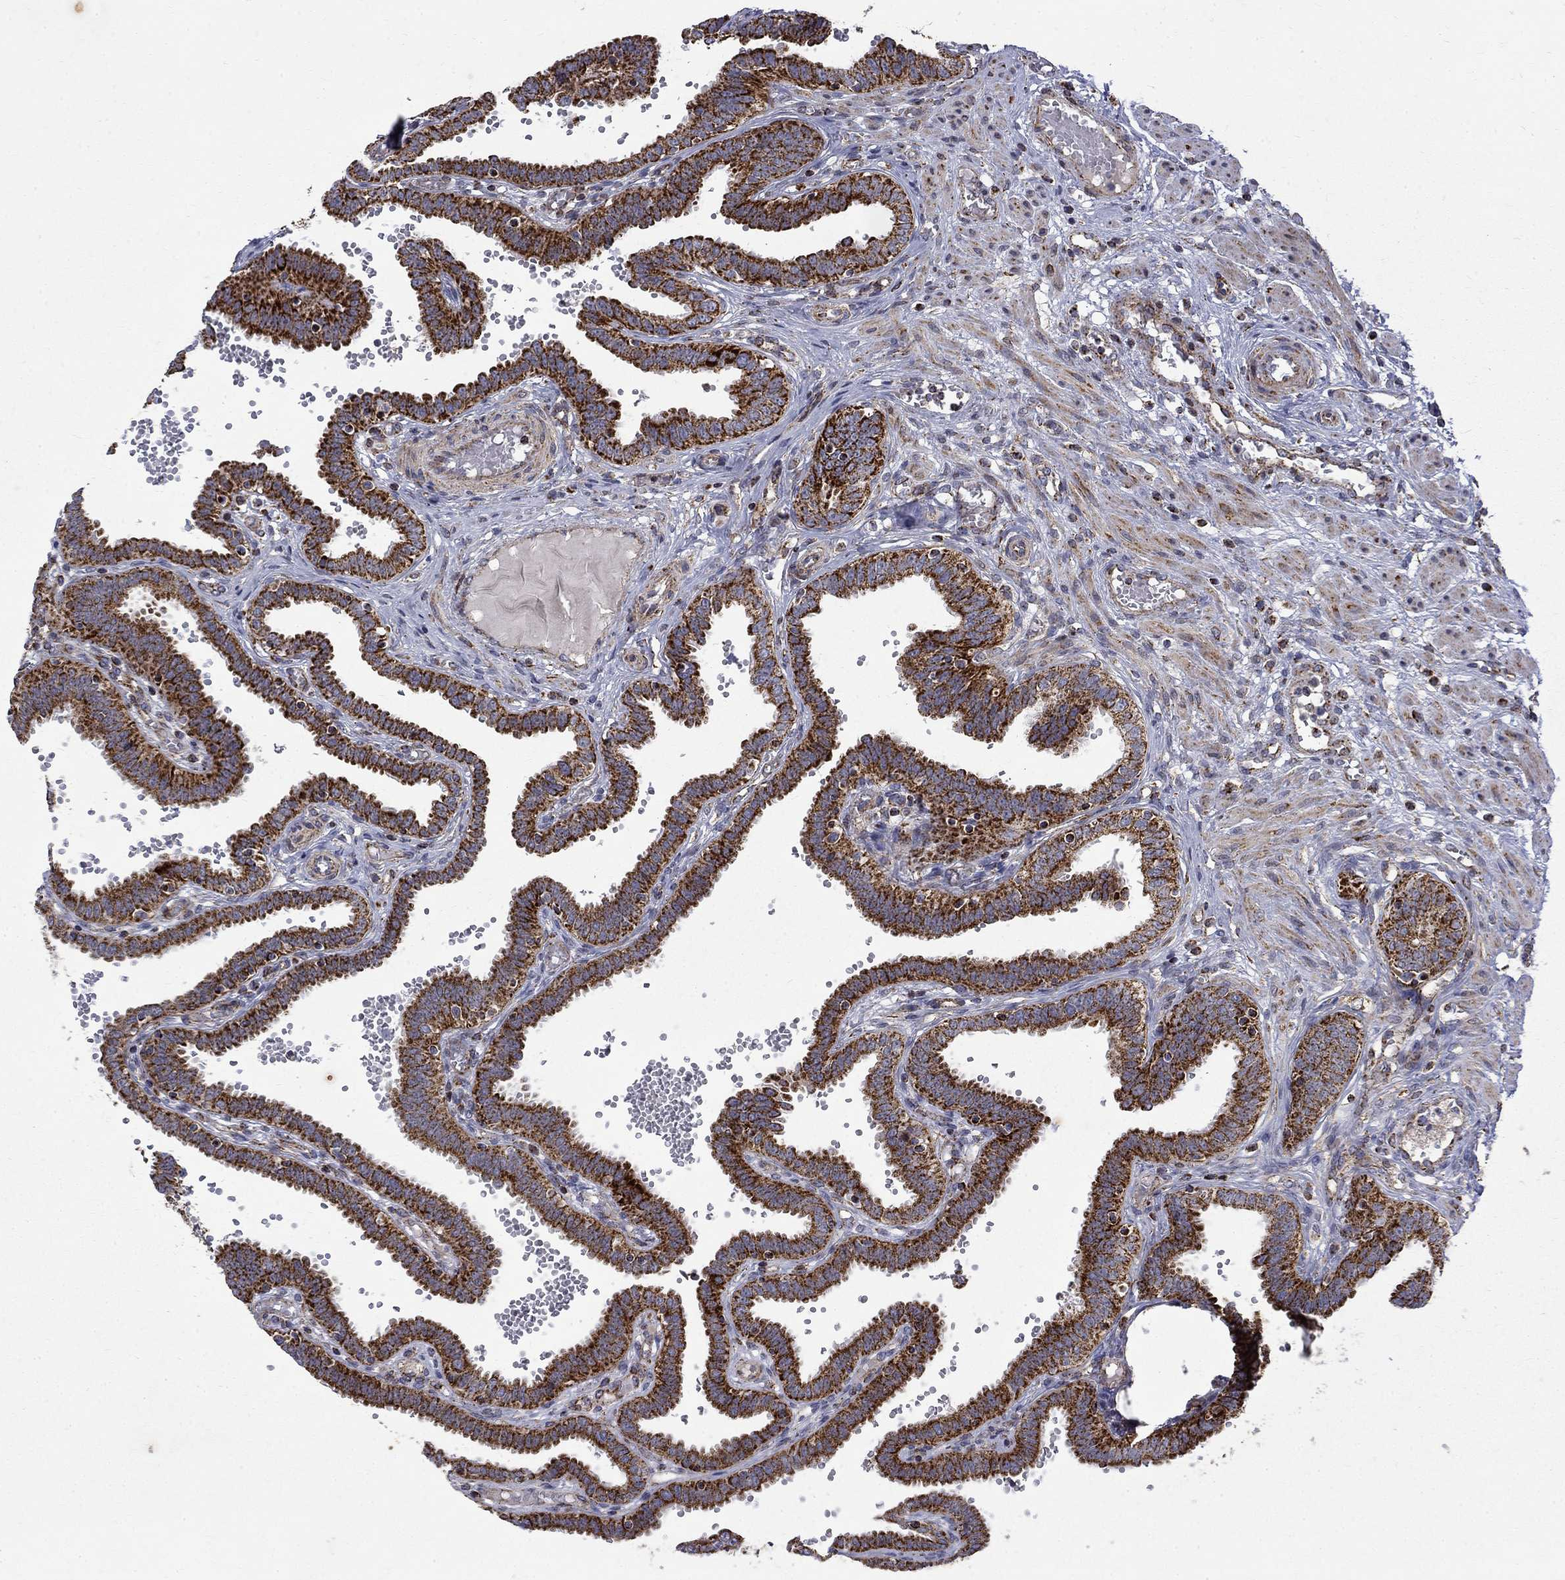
{"staining": {"intensity": "strong", "quantity": ">75%", "location": "cytoplasmic/membranous"}, "tissue": "fallopian tube", "cell_type": "Glandular cells", "image_type": "normal", "snomed": [{"axis": "morphology", "description": "Normal tissue, NOS"}, {"axis": "topography", "description": "Fallopian tube"}], "caption": "Immunohistochemical staining of unremarkable fallopian tube reveals high levels of strong cytoplasmic/membranous positivity in approximately >75% of glandular cells.", "gene": "PCBP3", "patient": {"sex": "female", "age": 37}}